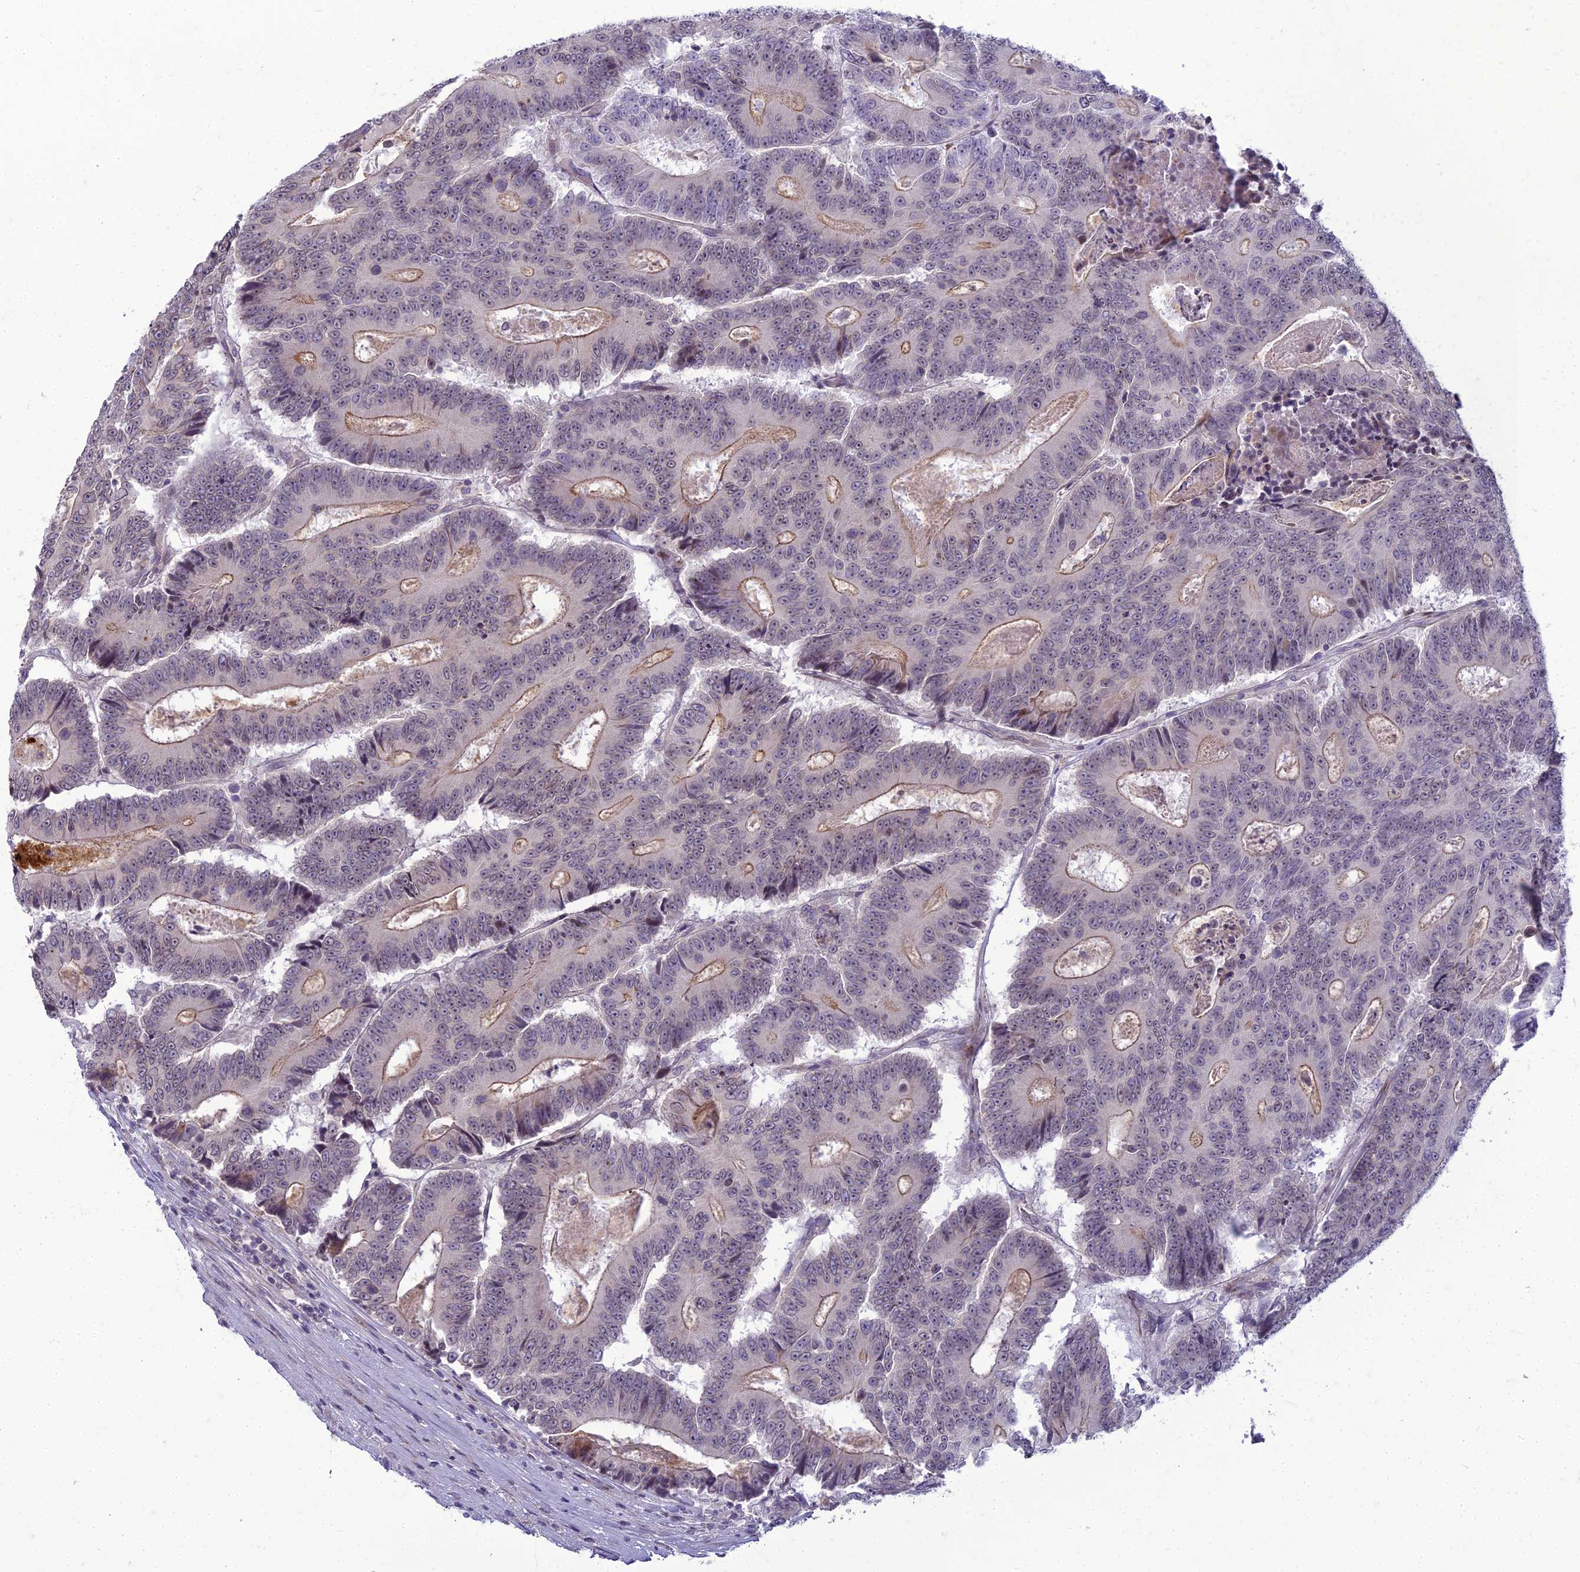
{"staining": {"intensity": "moderate", "quantity": "<25%", "location": "cytoplasmic/membranous"}, "tissue": "colorectal cancer", "cell_type": "Tumor cells", "image_type": "cancer", "snomed": [{"axis": "morphology", "description": "Adenocarcinoma, NOS"}, {"axis": "topography", "description": "Colon"}], "caption": "Colorectal cancer (adenocarcinoma) was stained to show a protein in brown. There is low levels of moderate cytoplasmic/membranous positivity in approximately <25% of tumor cells. (Stains: DAB in brown, nuclei in blue, Microscopy: brightfield microscopy at high magnification).", "gene": "DTX2", "patient": {"sex": "male", "age": 83}}